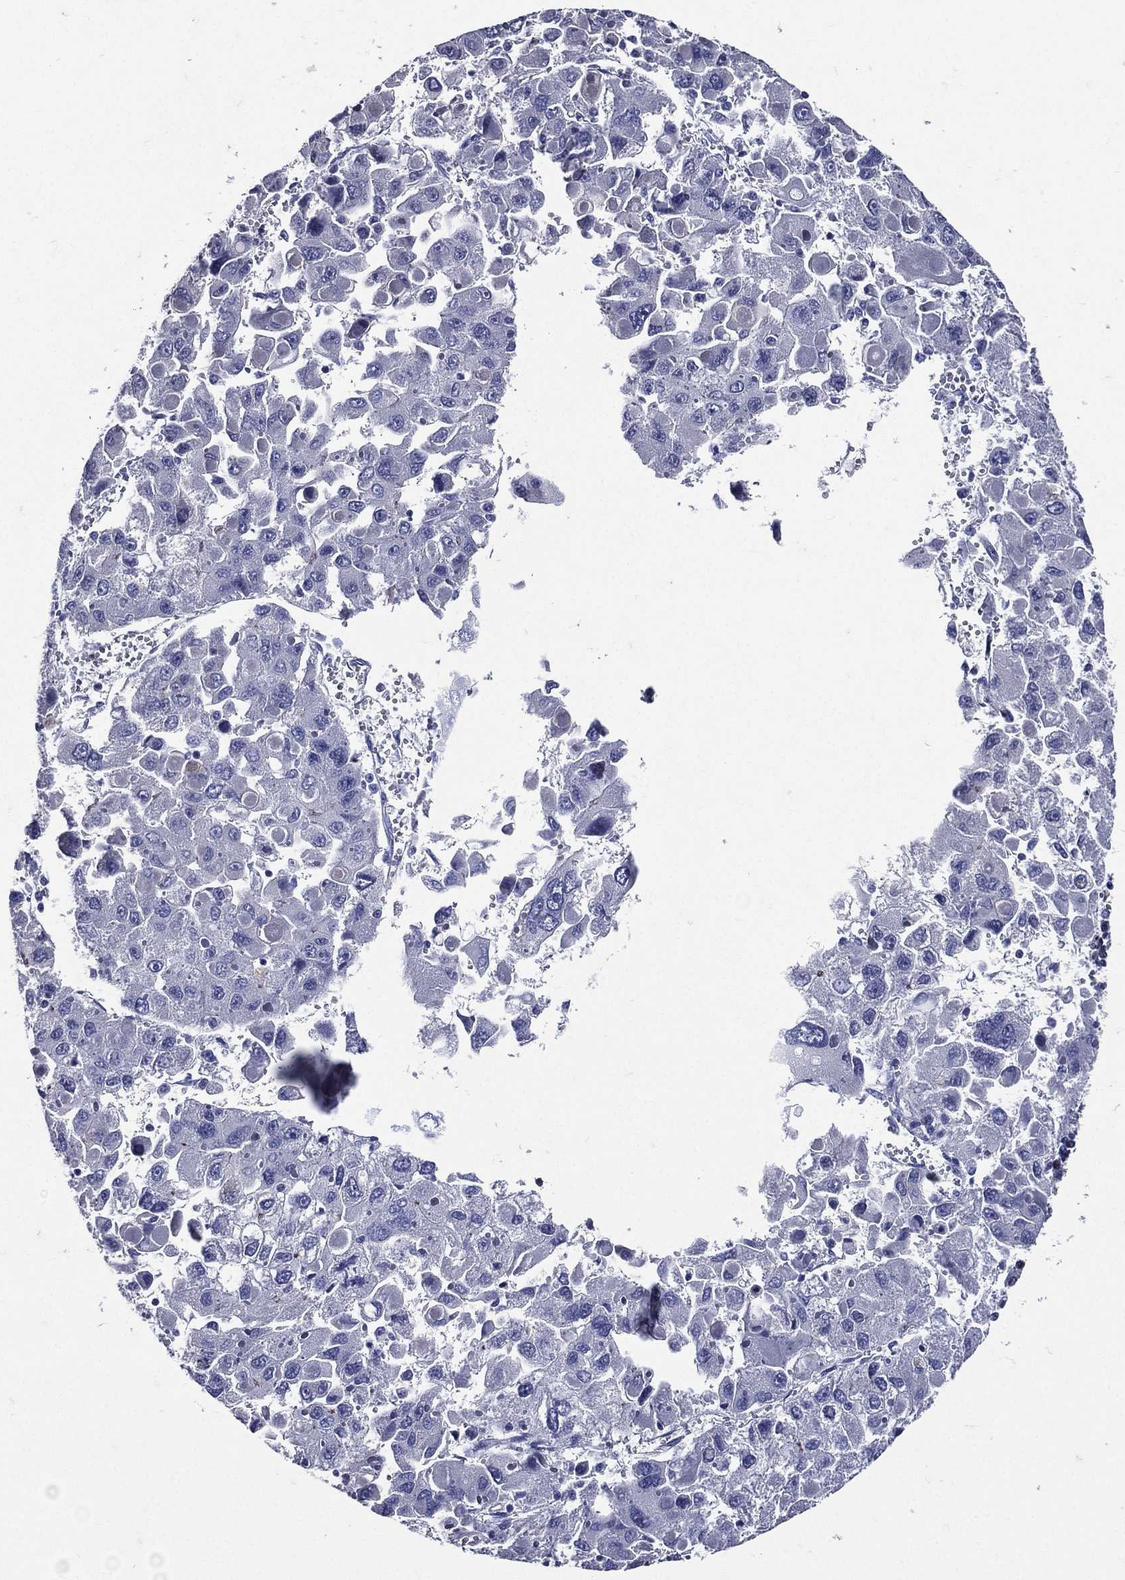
{"staining": {"intensity": "negative", "quantity": "none", "location": "none"}, "tissue": "liver cancer", "cell_type": "Tumor cells", "image_type": "cancer", "snomed": [{"axis": "morphology", "description": "Carcinoma, Hepatocellular, NOS"}, {"axis": "topography", "description": "Liver"}], "caption": "There is no significant expression in tumor cells of liver cancer (hepatocellular carcinoma).", "gene": "TGM1", "patient": {"sex": "female", "age": 41}}